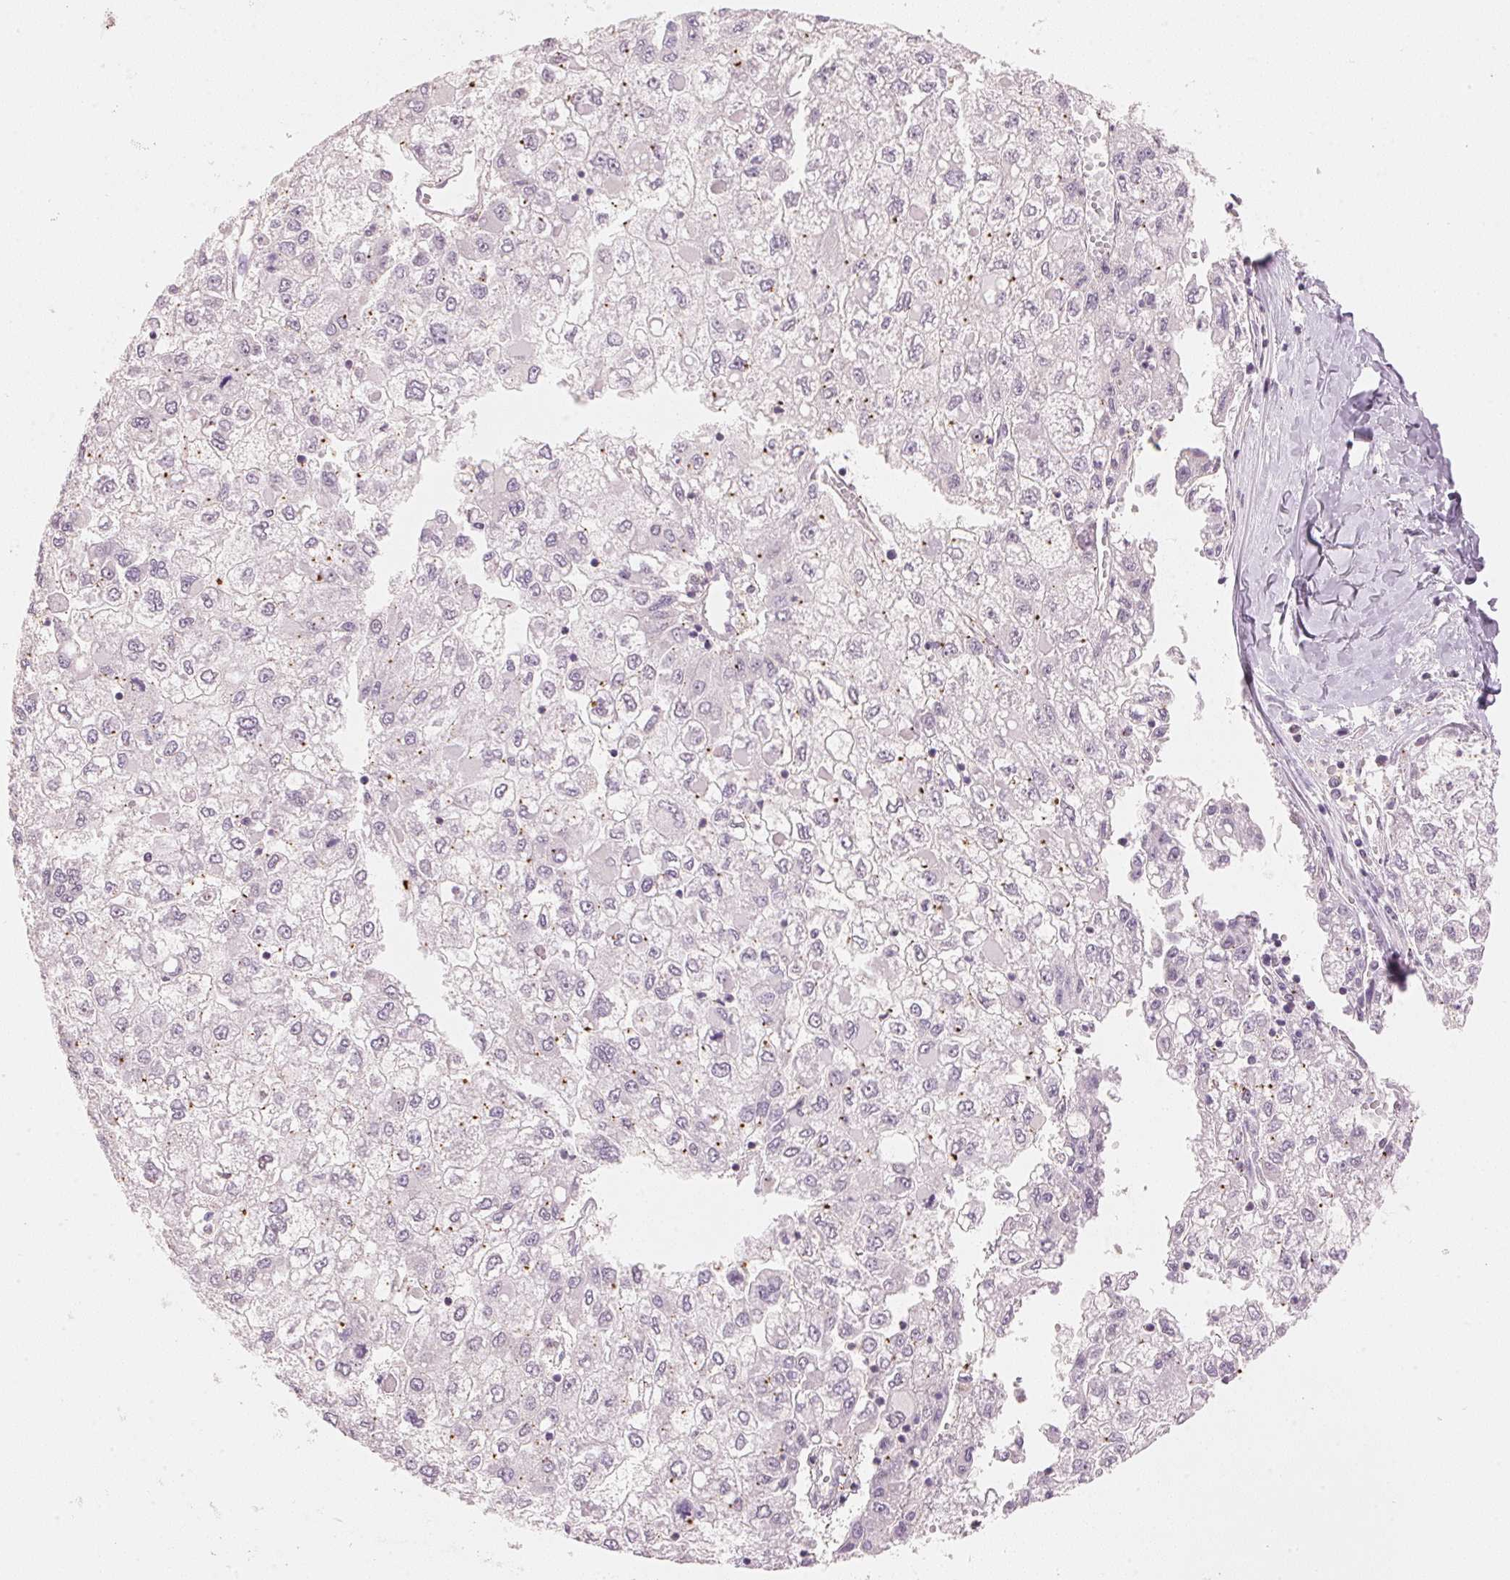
{"staining": {"intensity": "moderate", "quantity": "<25%", "location": "cytoplasmic/membranous"}, "tissue": "liver cancer", "cell_type": "Tumor cells", "image_type": "cancer", "snomed": [{"axis": "morphology", "description": "Carcinoma, Hepatocellular, NOS"}, {"axis": "topography", "description": "Liver"}], "caption": "Immunohistochemical staining of hepatocellular carcinoma (liver) demonstrates moderate cytoplasmic/membranous protein staining in approximately <25% of tumor cells.", "gene": "HOXB13", "patient": {"sex": "male", "age": 40}}